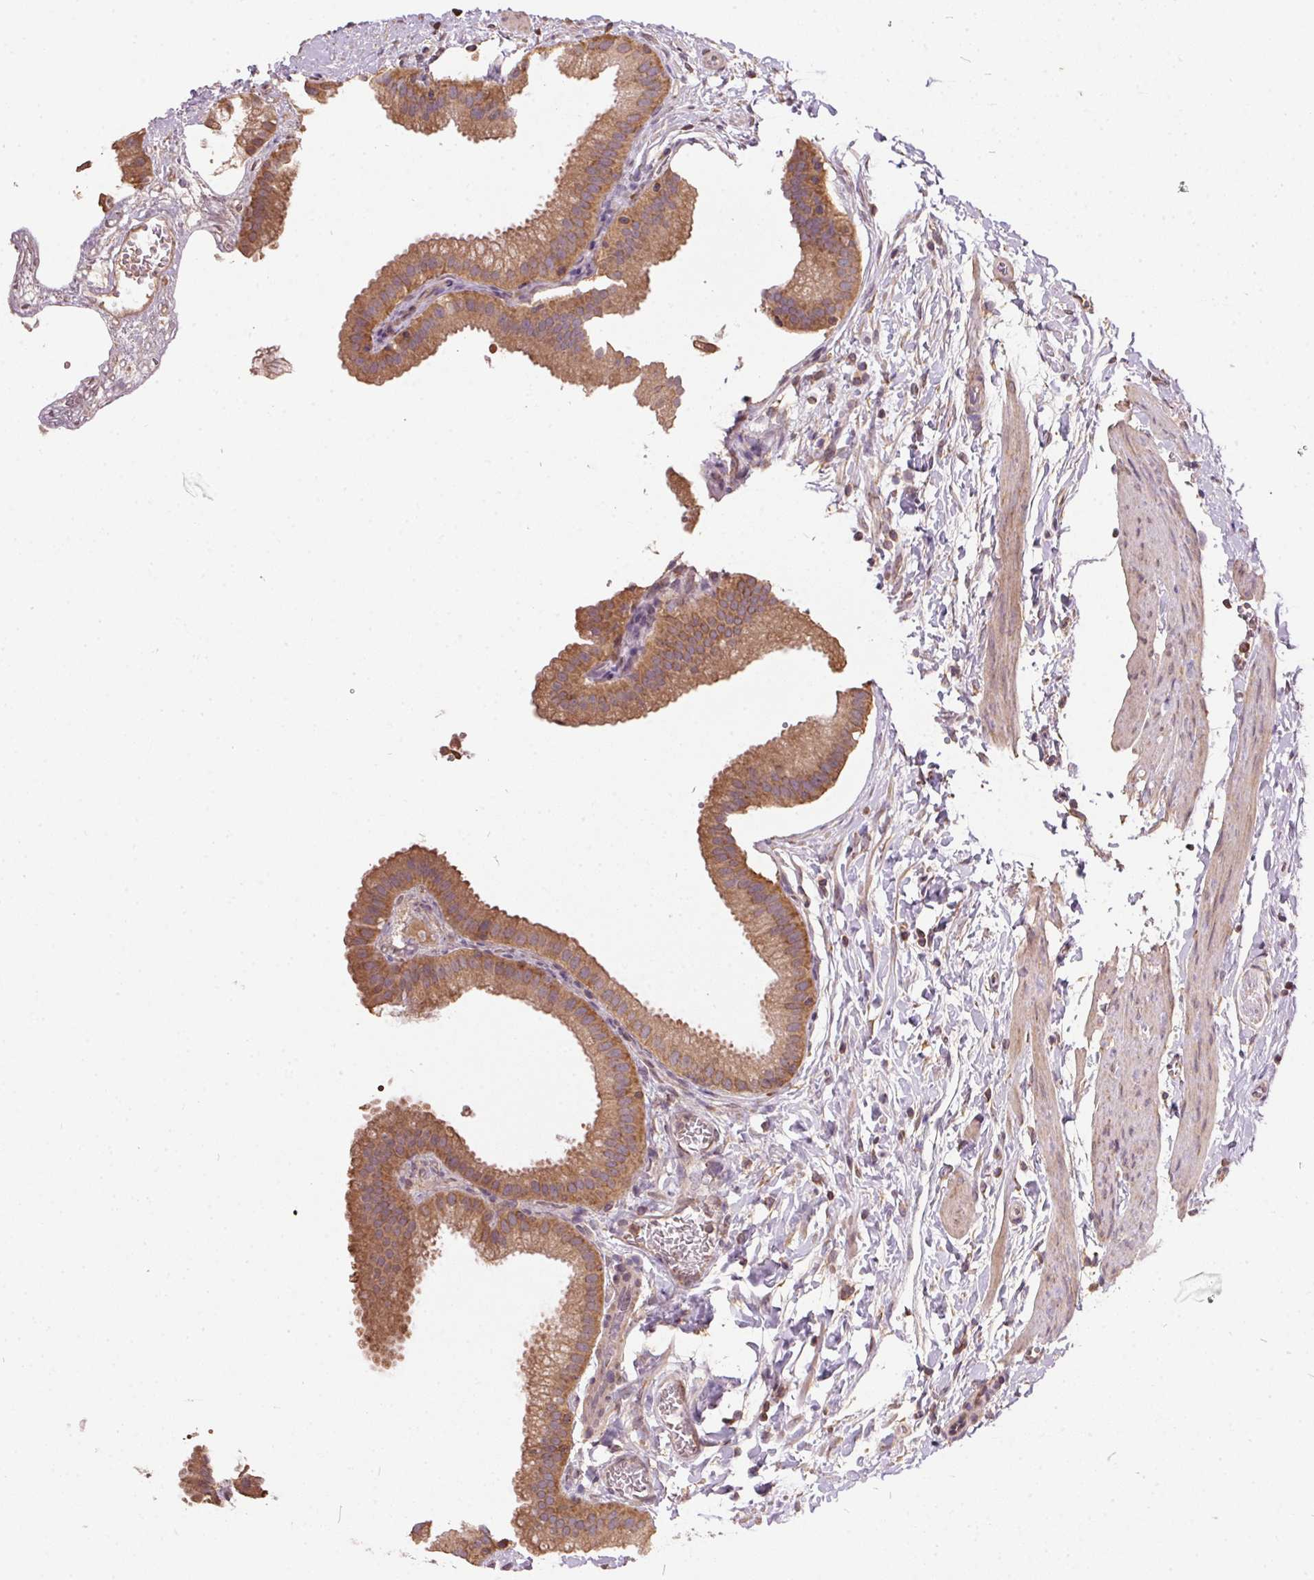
{"staining": {"intensity": "moderate", "quantity": ">75%", "location": "cytoplasmic/membranous"}, "tissue": "gallbladder", "cell_type": "Glandular cells", "image_type": "normal", "snomed": [{"axis": "morphology", "description": "Normal tissue, NOS"}, {"axis": "topography", "description": "Gallbladder"}], "caption": "Protein expression by IHC reveals moderate cytoplasmic/membranous staining in approximately >75% of glandular cells in unremarkable gallbladder.", "gene": "EIF2S1", "patient": {"sex": "female", "age": 63}}